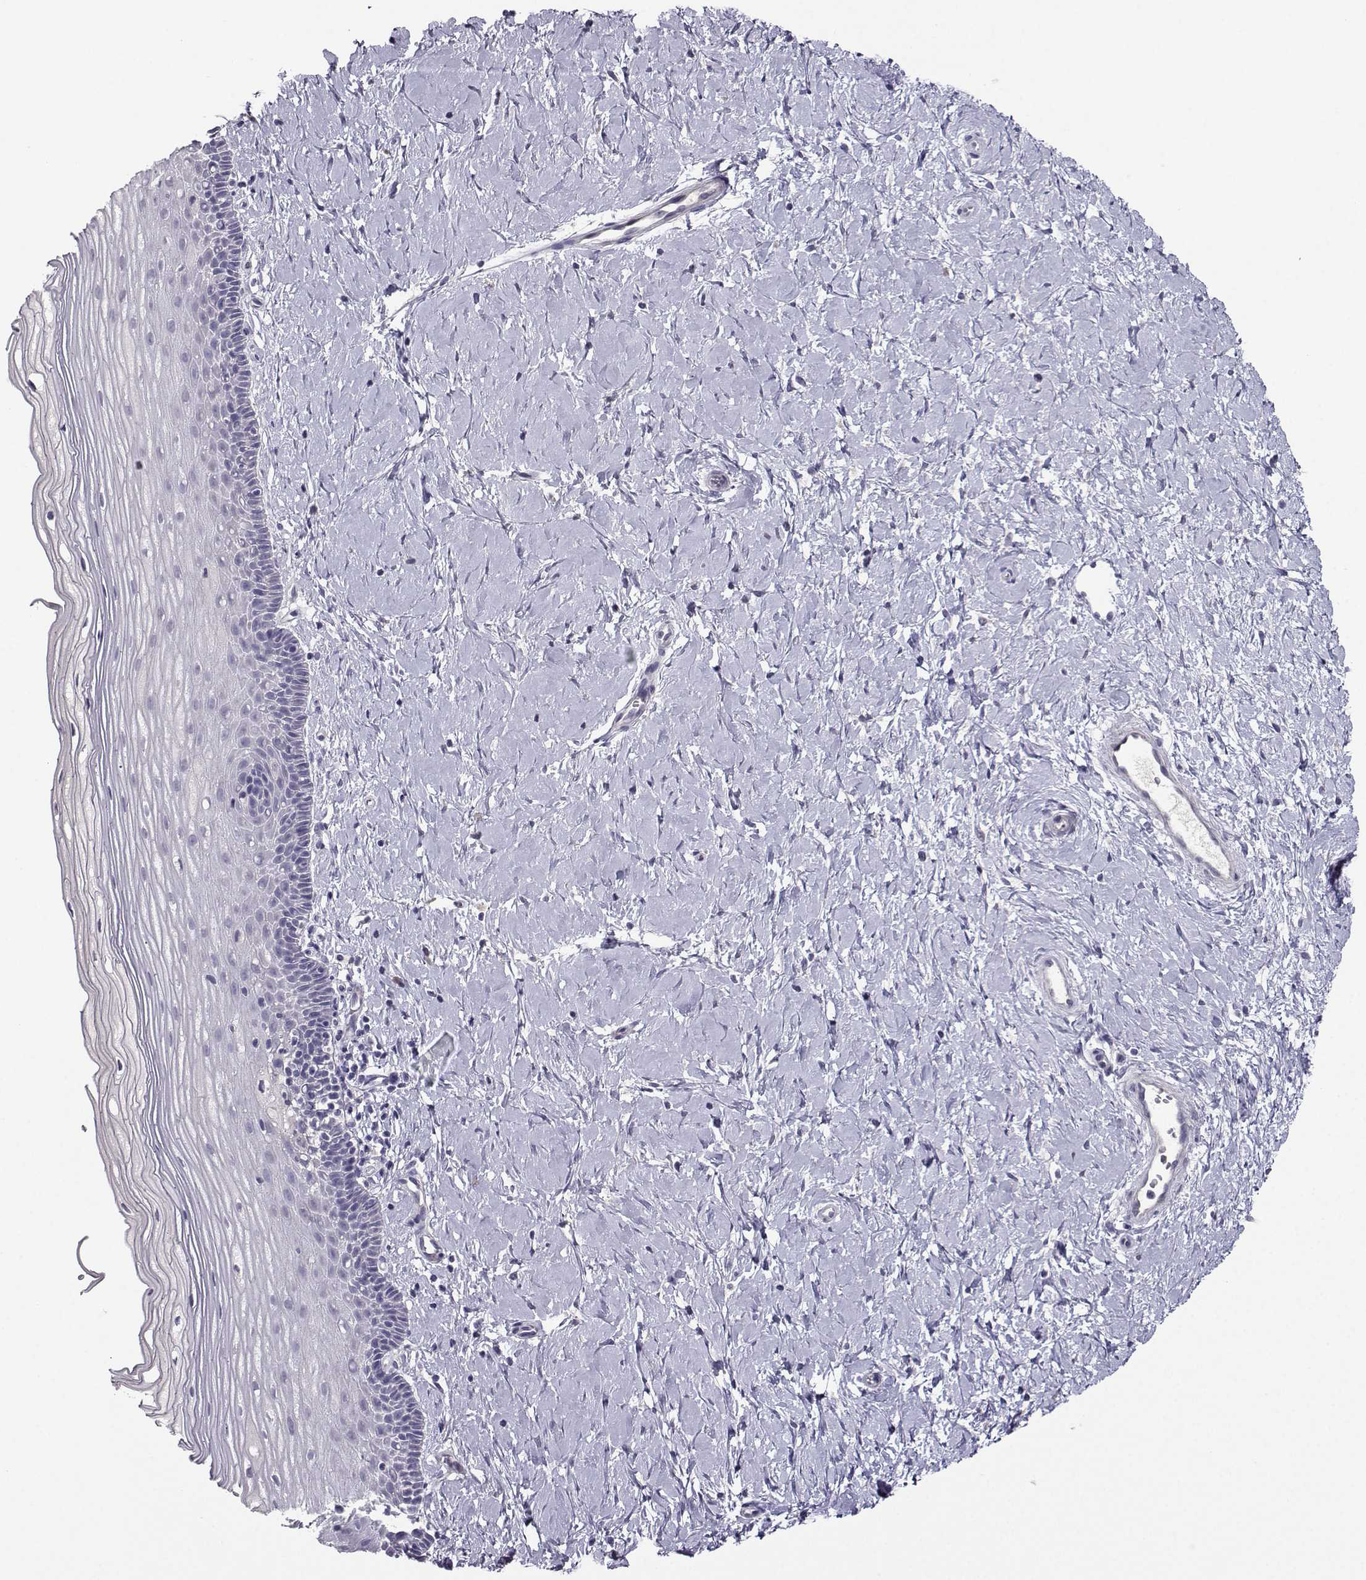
{"staining": {"intensity": "negative", "quantity": "none", "location": "none"}, "tissue": "cervix", "cell_type": "Glandular cells", "image_type": "normal", "snomed": [{"axis": "morphology", "description": "Normal tissue, NOS"}, {"axis": "topography", "description": "Cervix"}], "caption": "Immunohistochemistry histopathology image of benign cervix: human cervix stained with DAB reveals no significant protein positivity in glandular cells. (Immunohistochemistry, brightfield microscopy, high magnification).", "gene": "CRYBB1", "patient": {"sex": "female", "age": 37}}